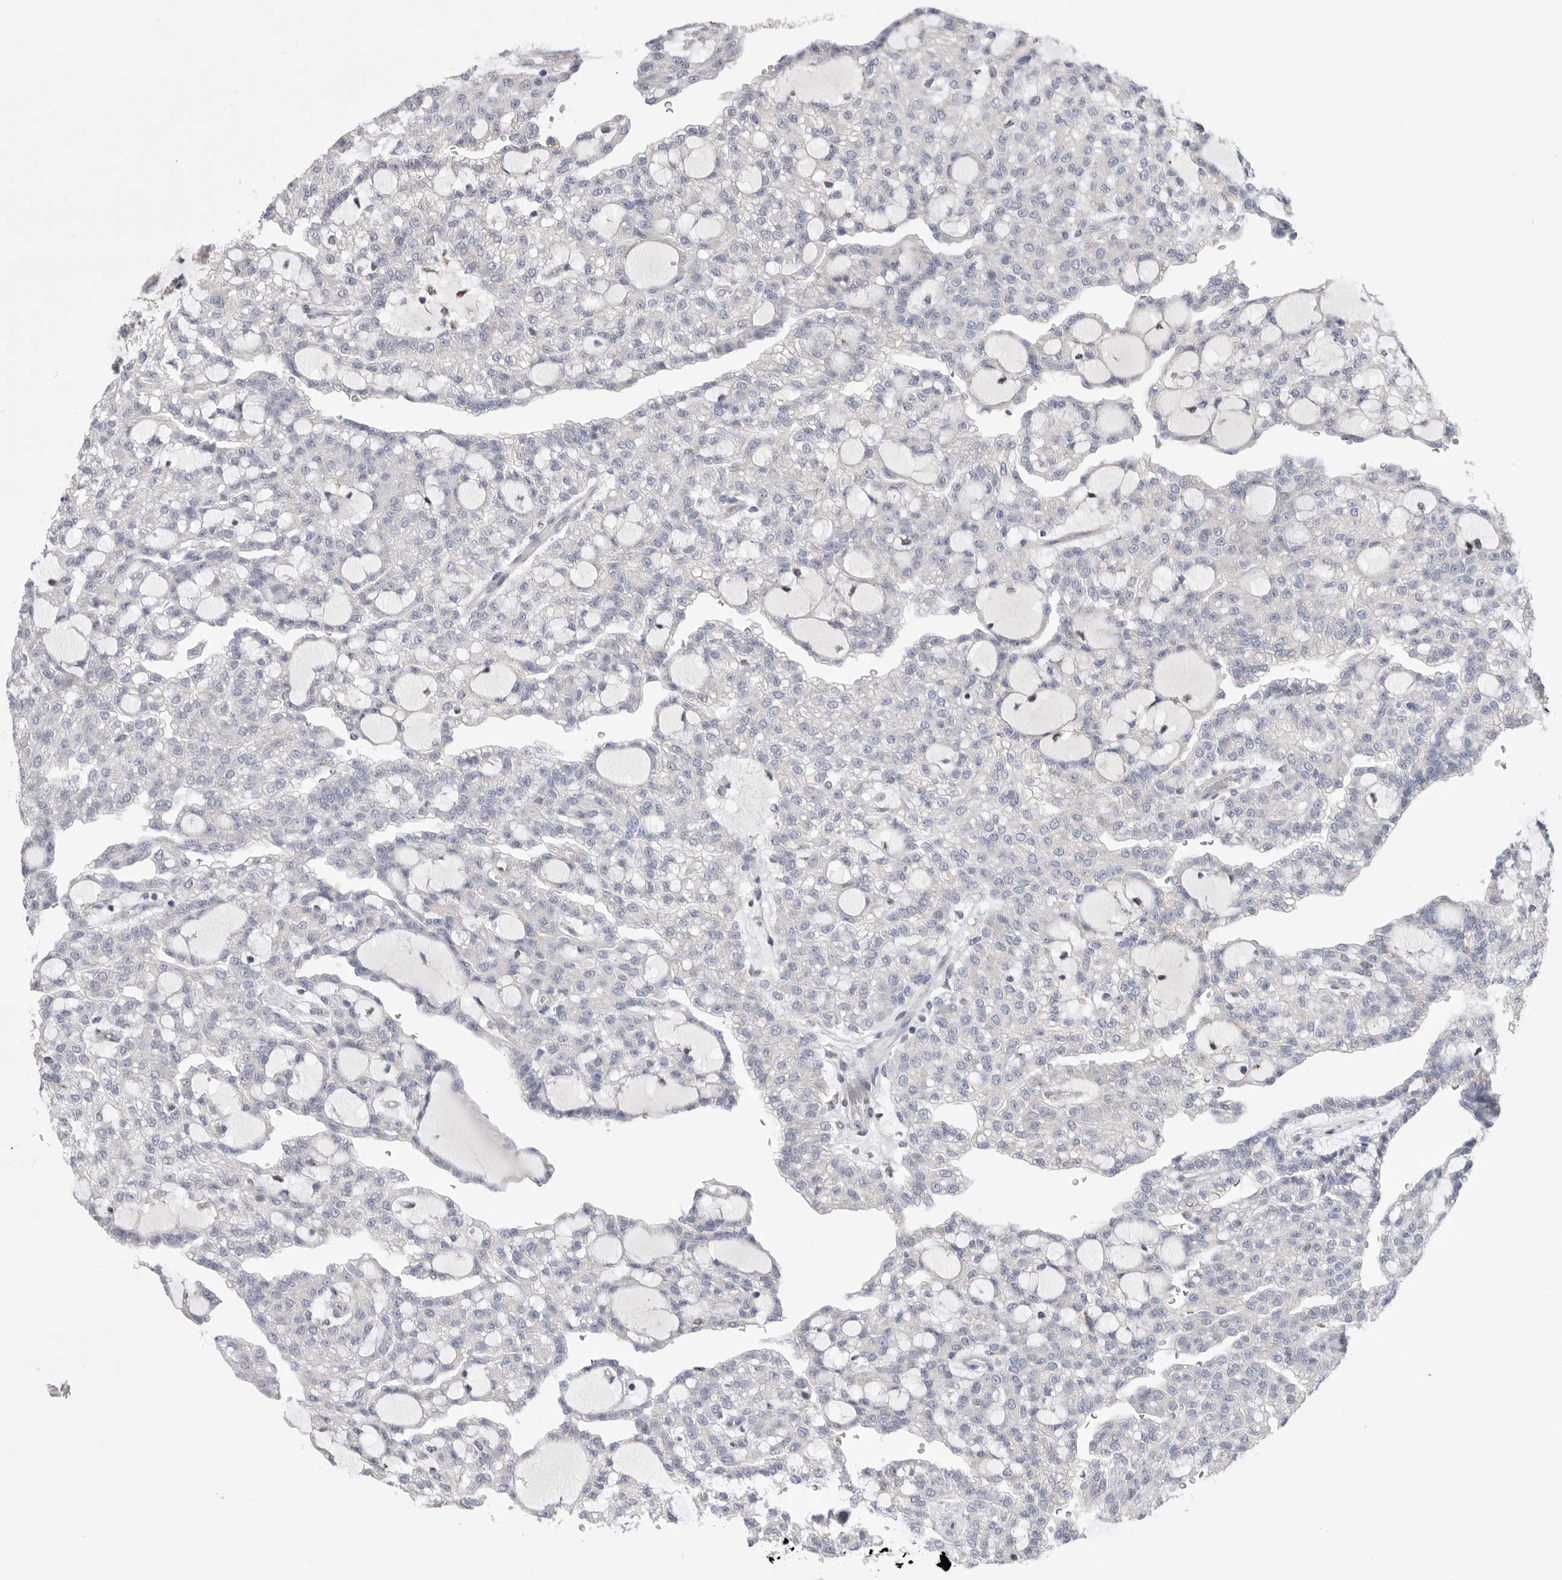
{"staining": {"intensity": "negative", "quantity": "none", "location": "none"}, "tissue": "renal cancer", "cell_type": "Tumor cells", "image_type": "cancer", "snomed": [{"axis": "morphology", "description": "Adenocarcinoma, NOS"}, {"axis": "topography", "description": "Kidney"}], "caption": "This micrograph is of renal cancer (adenocarcinoma) stained with immunohistochemistry (IHC) to label a protein in brown with the nuclei are counter-stained blue. There is no expression in tumor cells.", "gene": "CCDC126", "patient": {"sex": "male", "age": 63}}